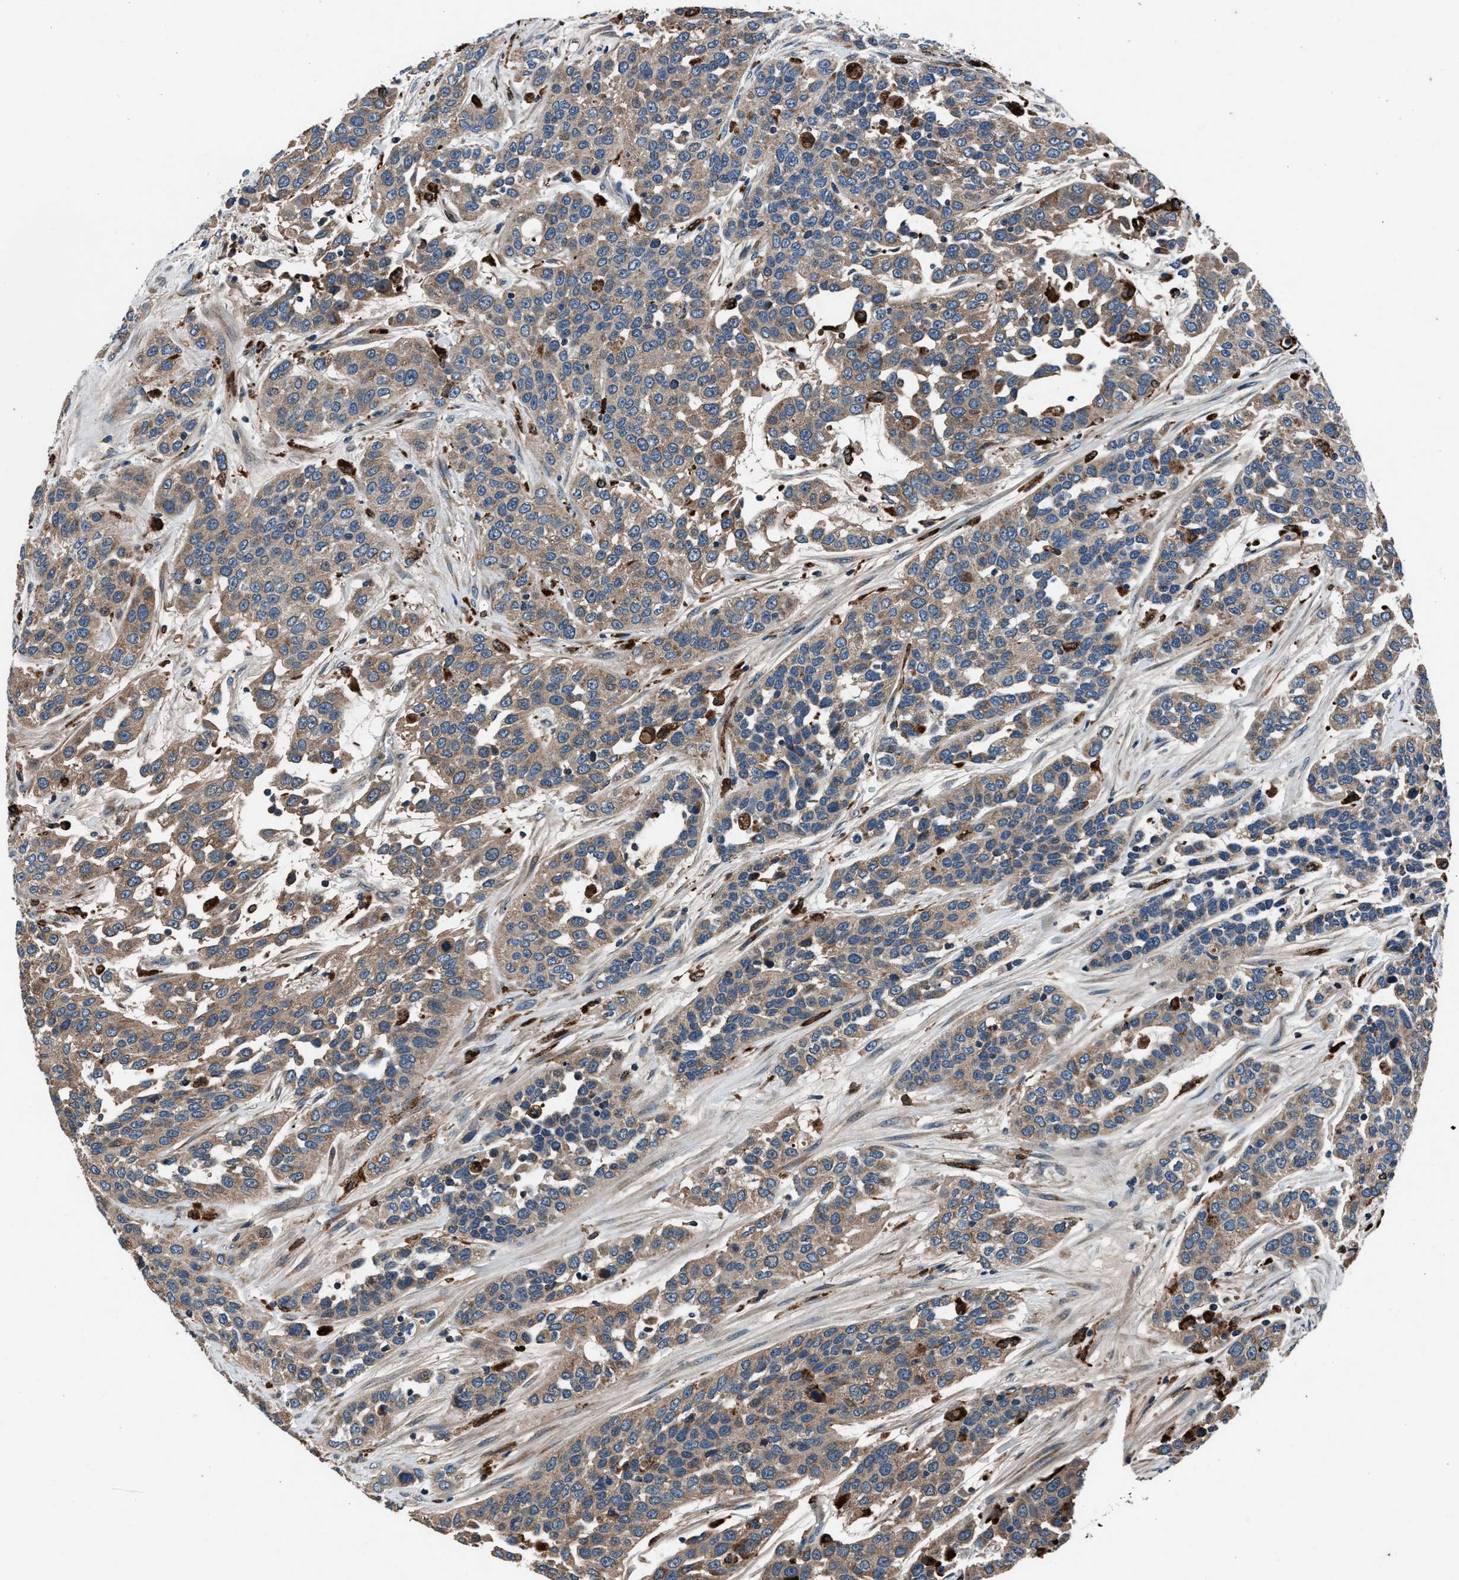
{"staining": {"intensity": "weak", "quantity": ">75%", "location": "cytoplasmic/membranous"}, "tissue": "urothelial cancer", "cell_type": "Tumor cells", "image_type": "cancer", "snomed": [{"axis": "morphology", "description": "Urothelial carcinoma, High grade"}, {"axis": "topography", "description": "Urinary bladder"}], "caption": "Protein positivity by immunohistochemistry exhibits weak cytoplasmic/membranous expression in approximately >75% of tumor cells in high-grade urothelial carcinoma. (DAB IHC with brightfield microscopy, high magnification).", "gene": "FAM221A", "patient": {"sex": "female", "age": 80}}